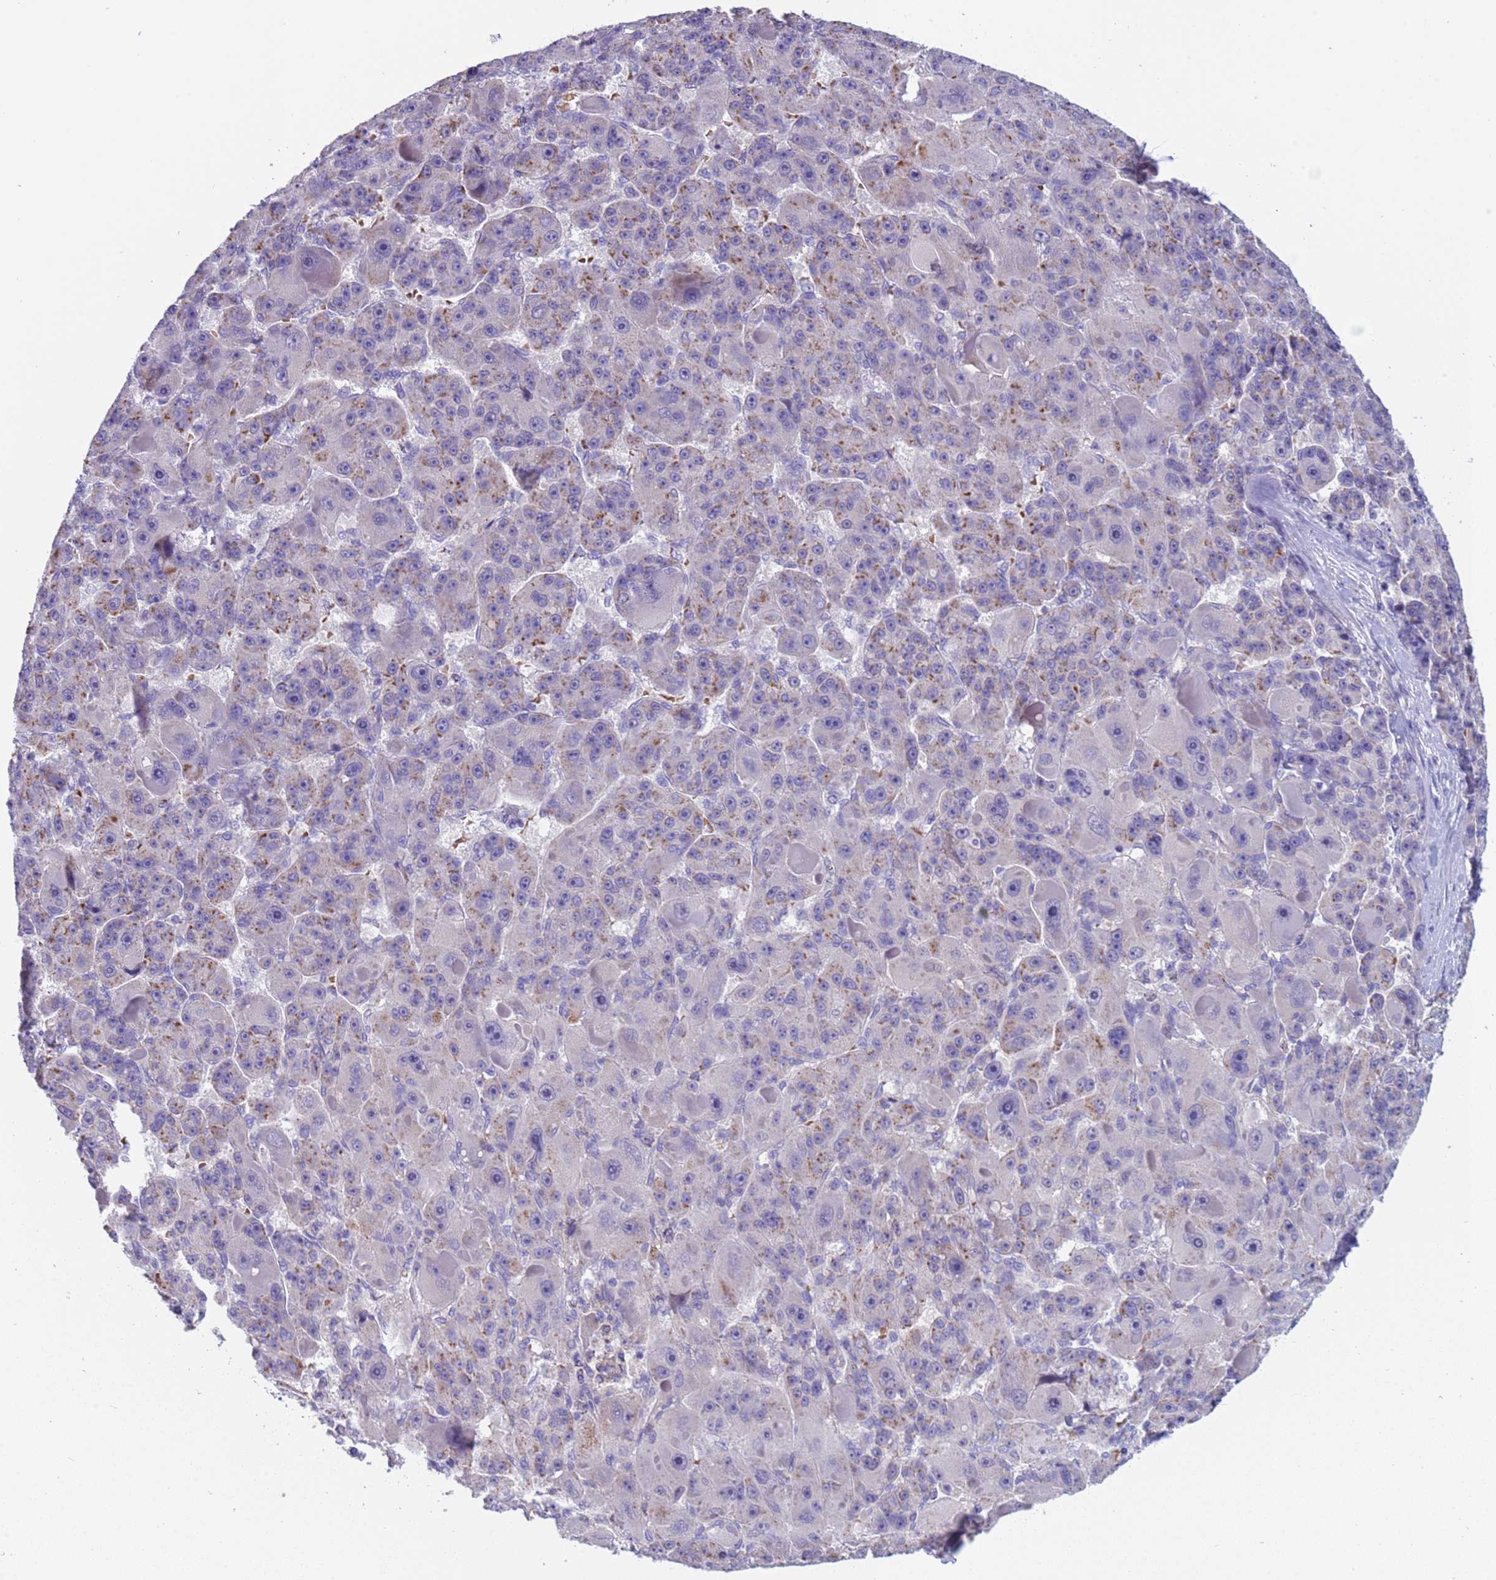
{"staining": {"intensity": "moderate", "quantity": "<25%", "location": "cytoplasmic/membranous"}, "tissue": "liver cancer", "cell_type": "Tumor cells", "image_type": "cancer", "snomed": [{"axis": "morphology", "description": "Carcinoma, Hepatocellular, NOS"}, {"axis": "topography", "description": "Liver"}], "caption": "This histopathology image shows IHC staining of liver cancer (hepatocellular carcinoma), with low moderate cytoplasmic/membranous staining in approximately <25% of tumor cells.", "gene": "KBTBD3", "patient": {"sex": "male", "age": 76}}